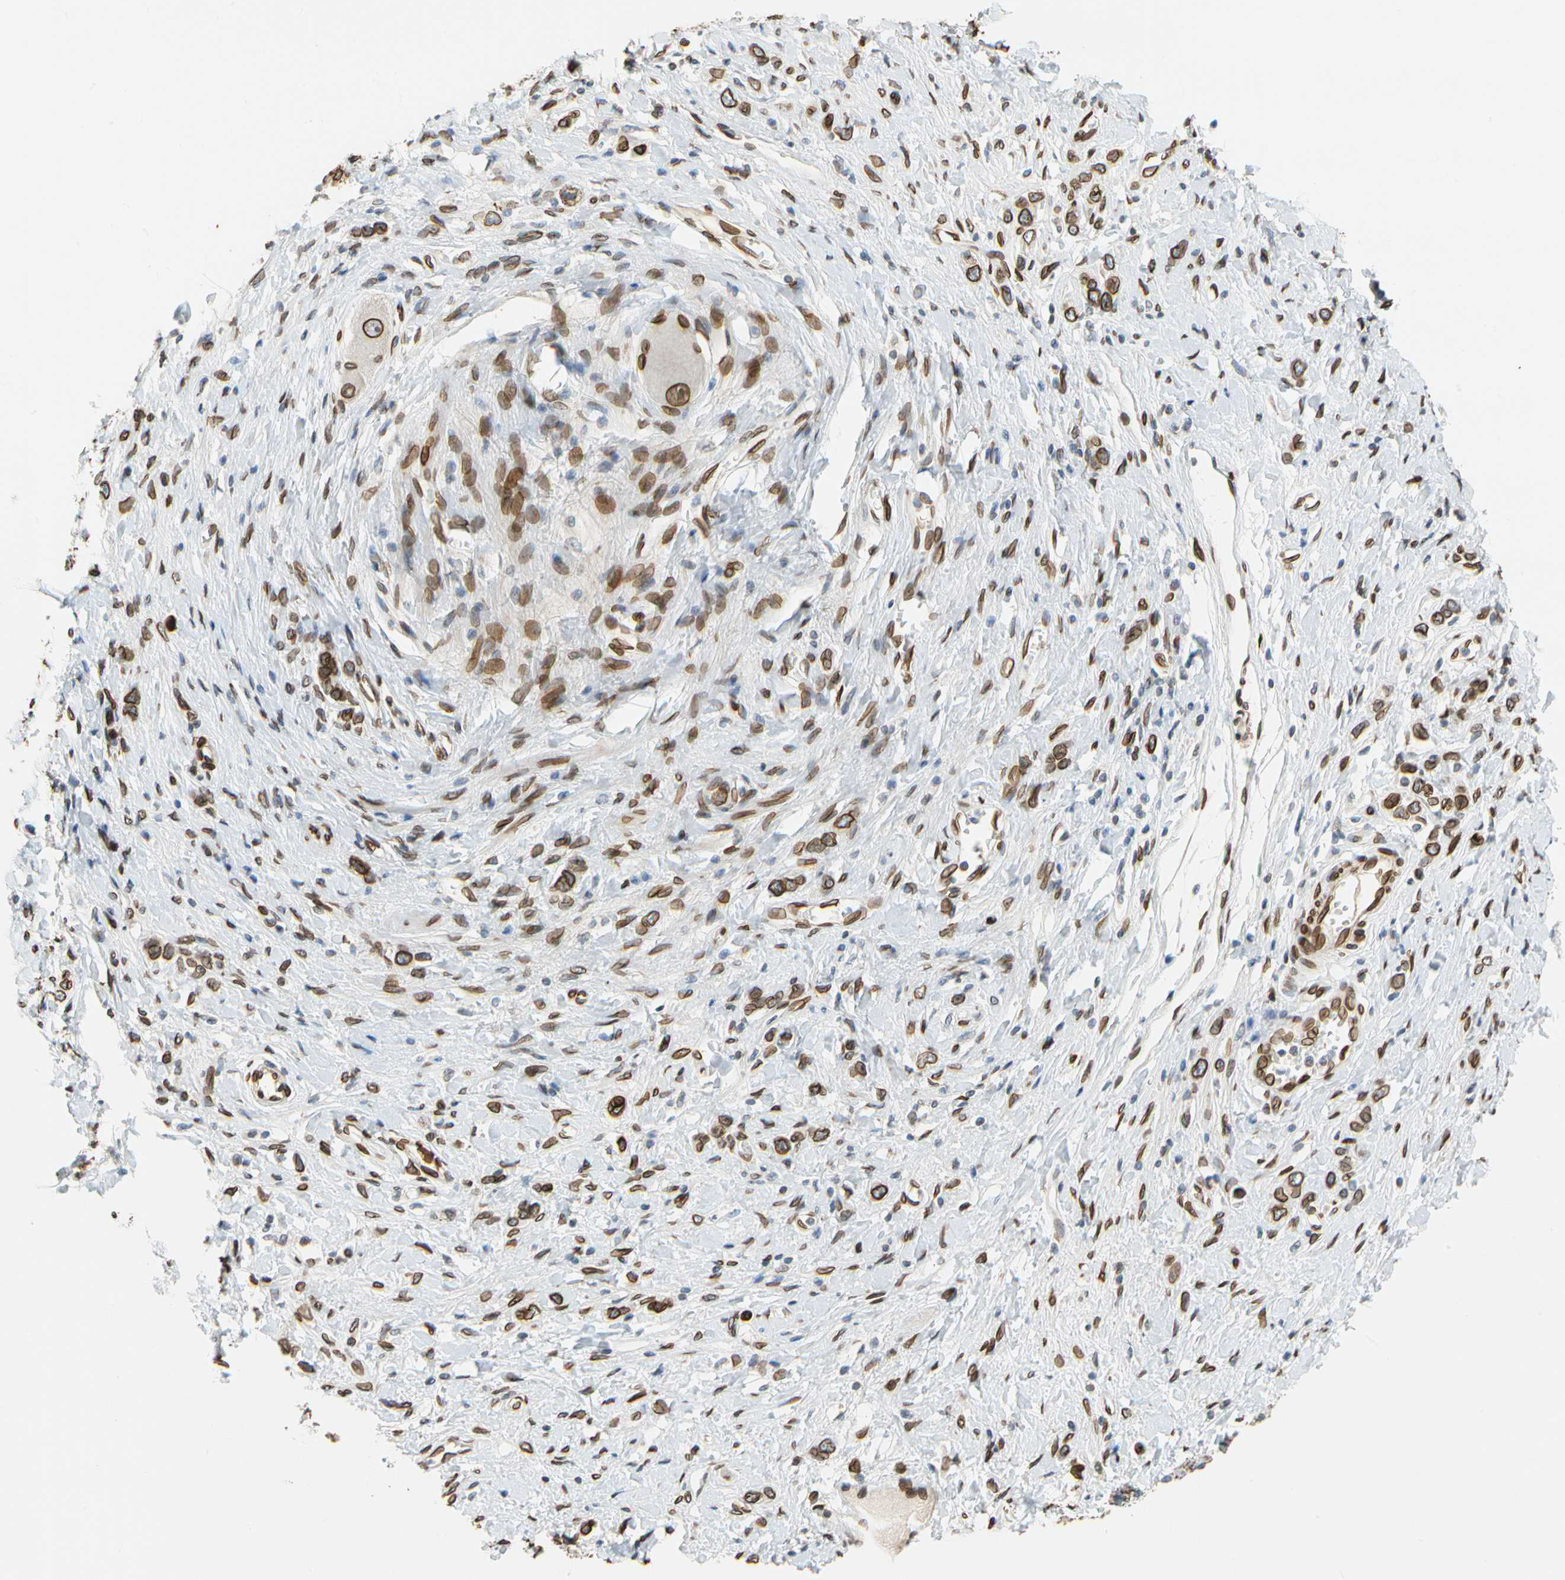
{"staining": {"intensity": "strong", "quantity": ">75%", "location": "cytoplasmic/membranous,nuclear"}, "tissue": "stomach cancer", "cell_type": "Tumor cells", "image_type": "cancer", "snomed": [{"axis": "morphology", "description": "Normal tissue, NOS"}, {"axis": "morphology", "description": "Adenocarcinoma, NOS"}, {"axis": "topography", "description": "Stomach, upper"}, {"axis": "topography", "description": "Stomach"}], "caption": "An image of stomach adenocarcinoma stained for a protein exhibits strong cytoplasmic/membranous and nuclear brown staining in tumor cells.", "gene": "SUN1", "patient": {"sex": "female", "age": 65}}